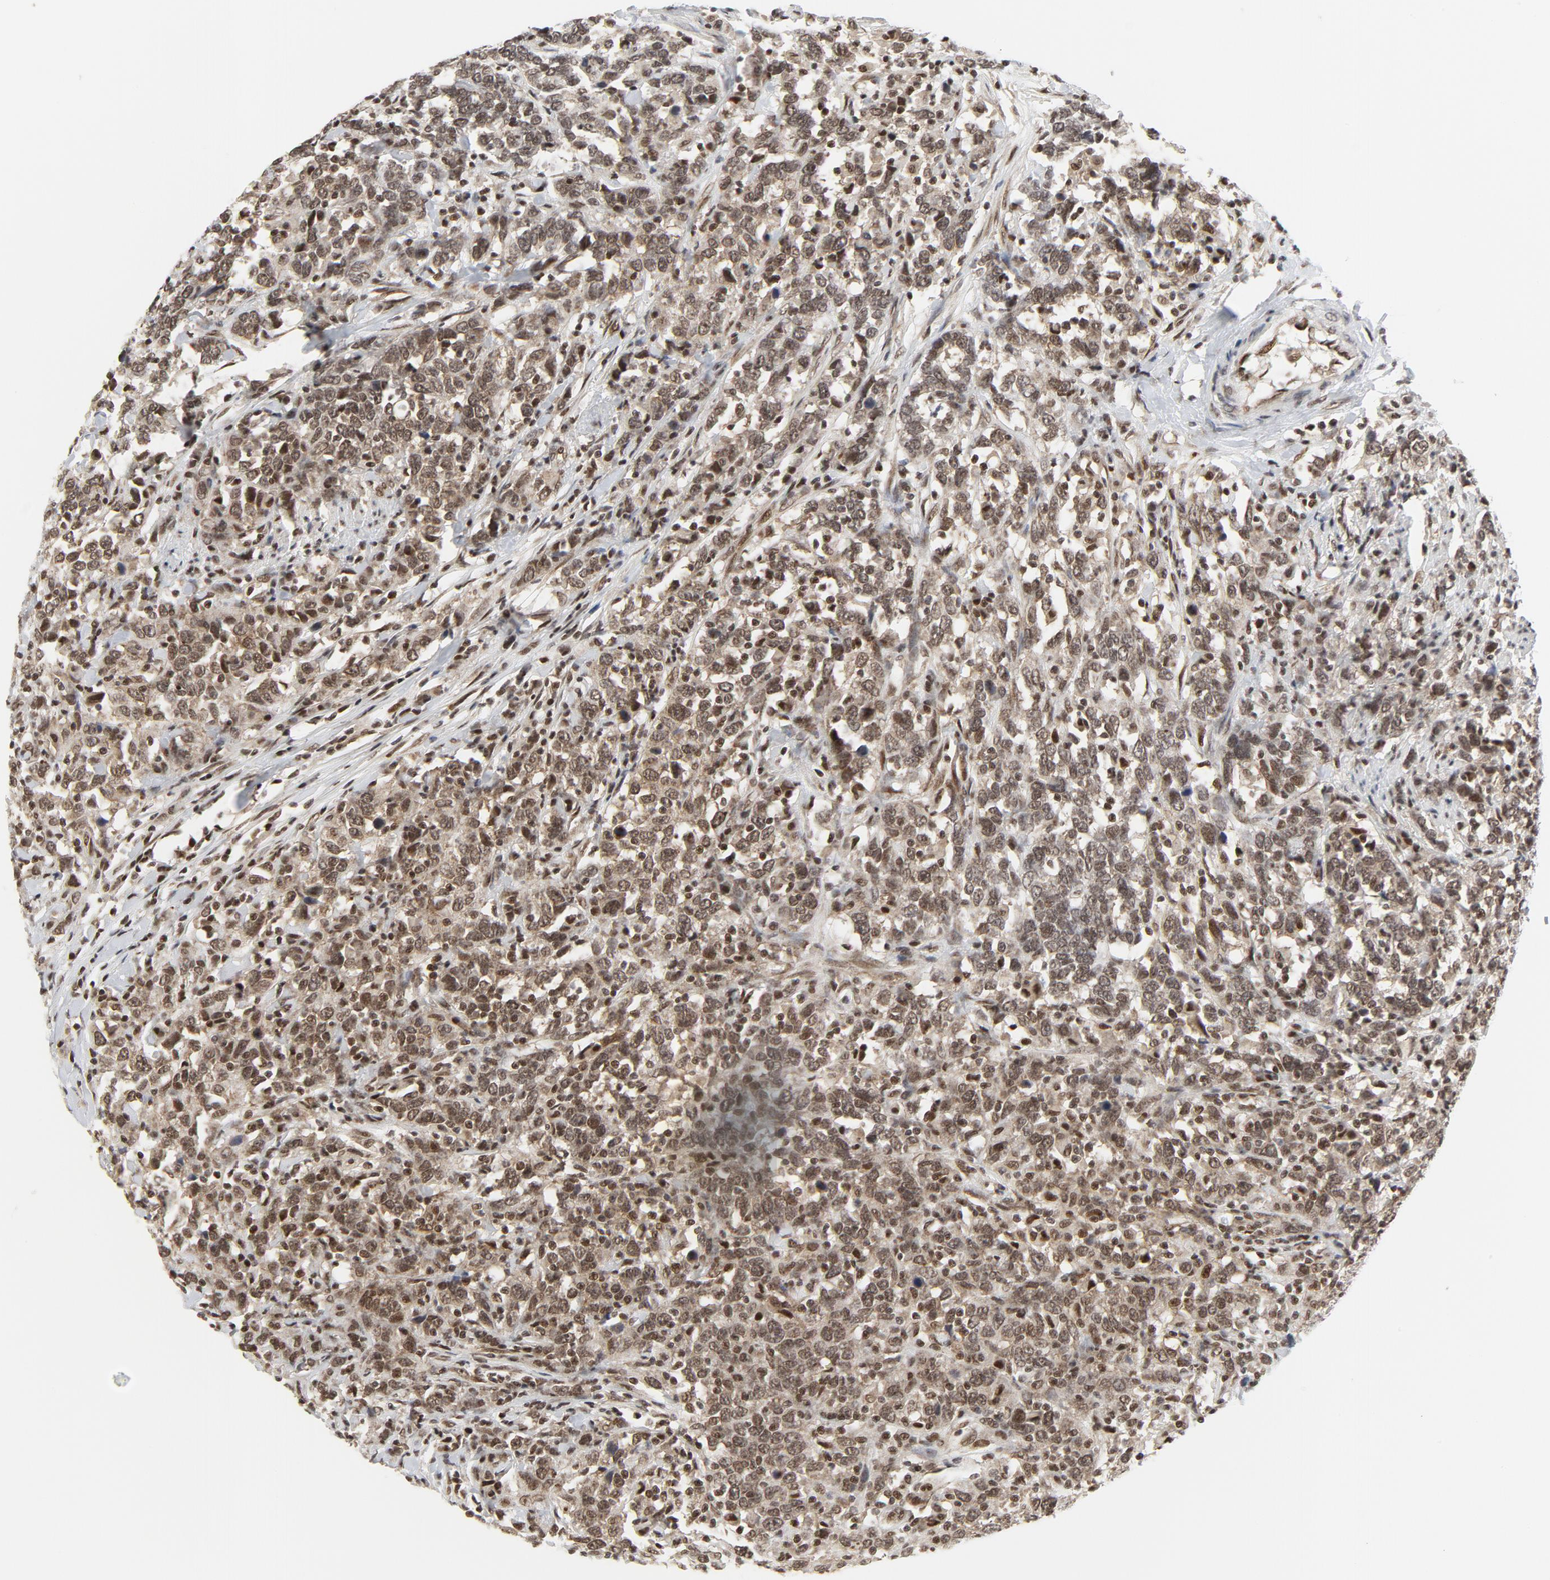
{"staining": {"intensity": "moderate", "quantity": ">75%", "location": "nuclear"}, "tissue": "urothelial cancer", "cell_type": "Tumor cells", "image_type": "cancer", "snomed": [{"axis": "morphology", "description": "Urothelial carcinoma, High grade"}, {"axis": "topography", "description": "Urinary bladder"}], "caption": "Urothelial cancer tissue reveals moderate nuclear expression in about >75% of tumor cells, visualized by immunohistochemistry.", "gene": "ERCC1", "patient": {"sex": "male", "age": 61}}